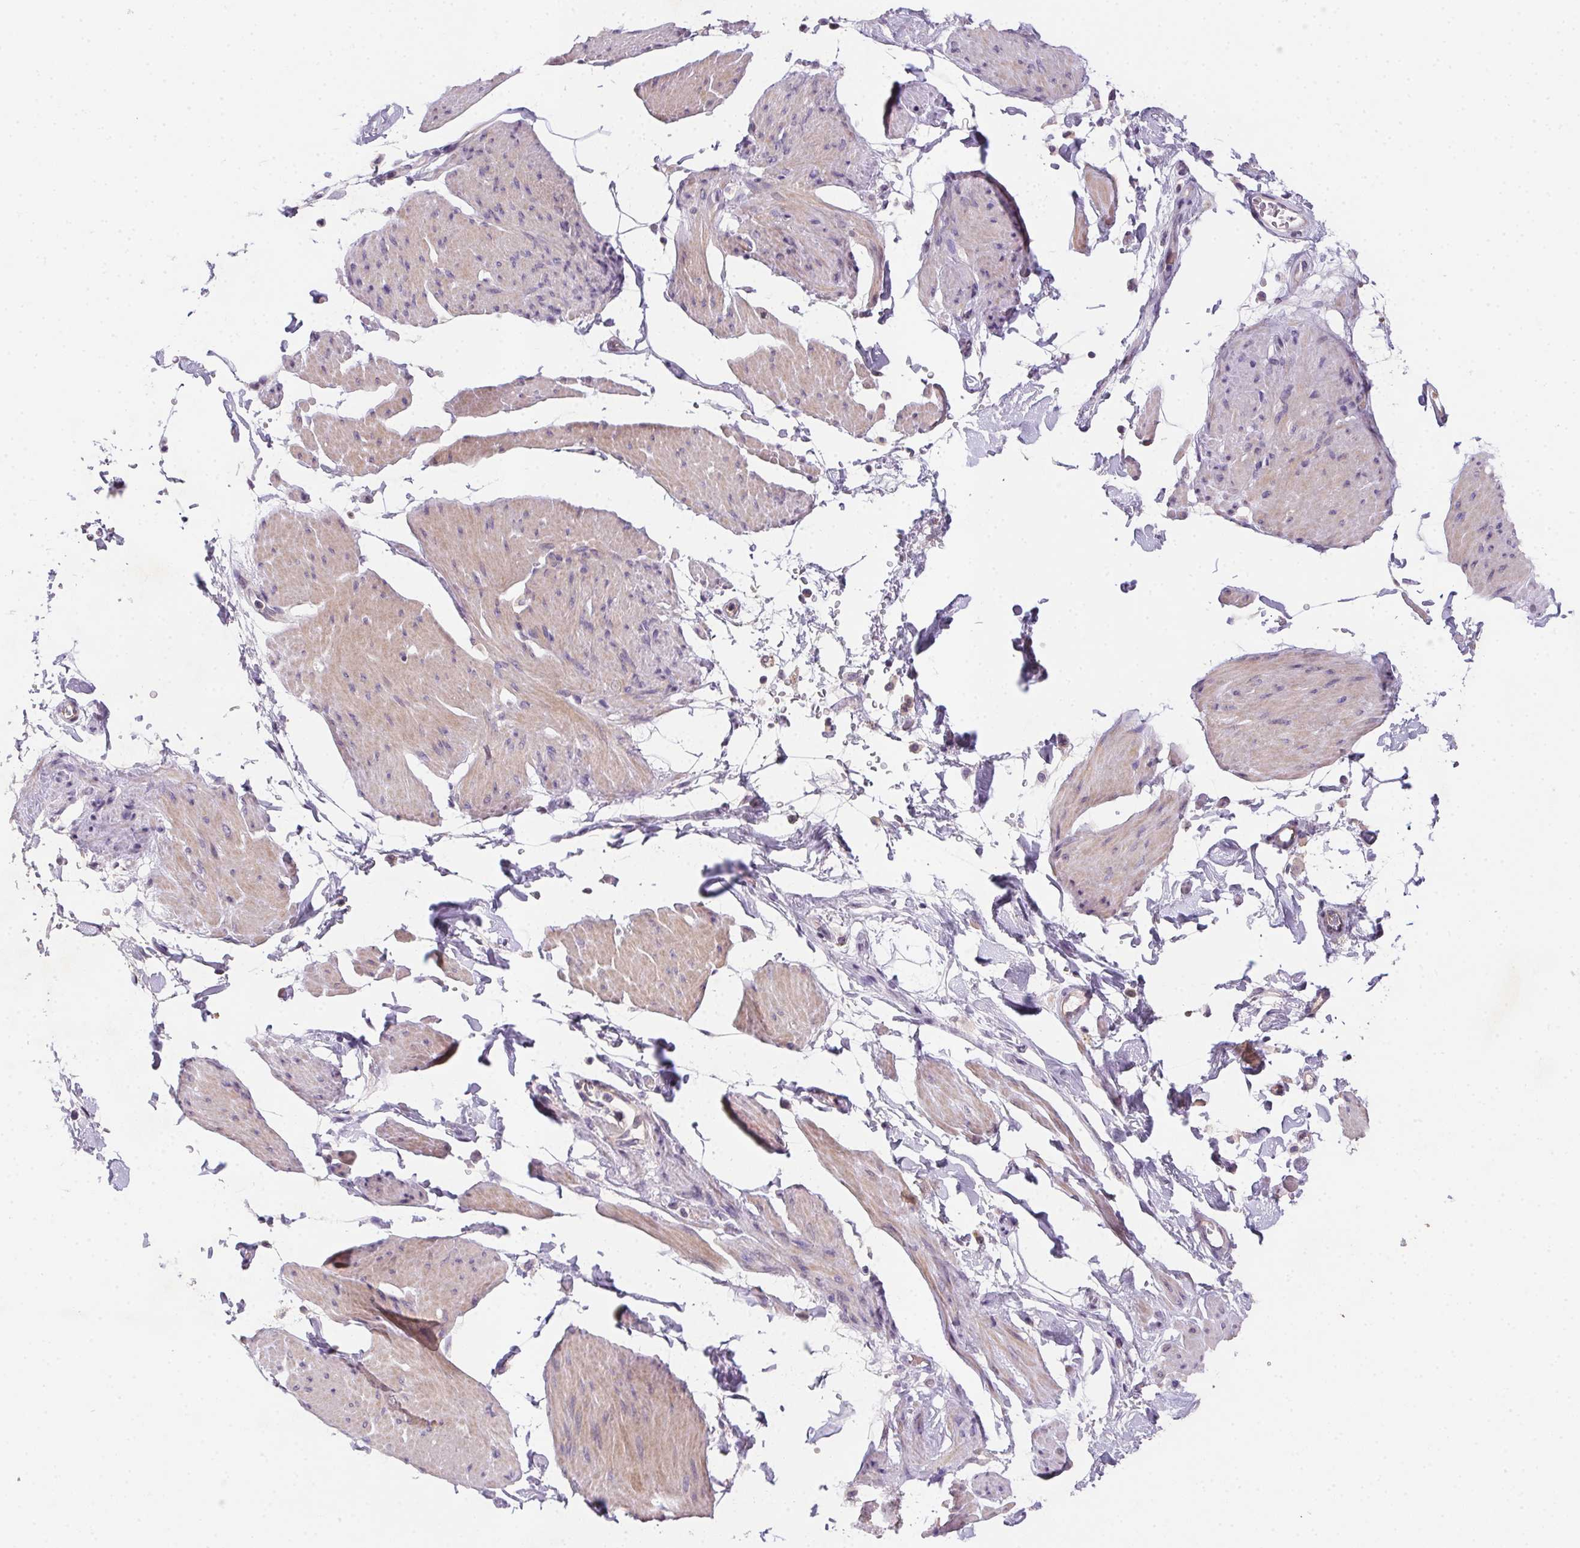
{"staining": {"intensity": "weak", "quantity": "25%-75%", "location": "cytoplasmic/membranous"}, "tissue": "smooth muscle", "cell_type": "Smooth muscle cells", "image_type": "normal", "snomed": [{"axis": "morphology", "description": "Normal tissue, NOS"}, {"axis": "topography", "description": "Adipose tissue"}, {"axis": "topography", "description": "Smooth muscle"}, {"axis": "topography", "description": "Peripheral nerve tissue"}], "caption": "DAB (3,3'-diaminobenzidine) immunohistochemical staining of normal human smooth muscle shows weak cytoplasmic/membranous protein staining in about 25%-75% of smooth muscle cells. (DAB IHC with brightfield microscopy, high magnification).", "gene": "HELLS", "patient": {"sex": "male", "age": 83}}